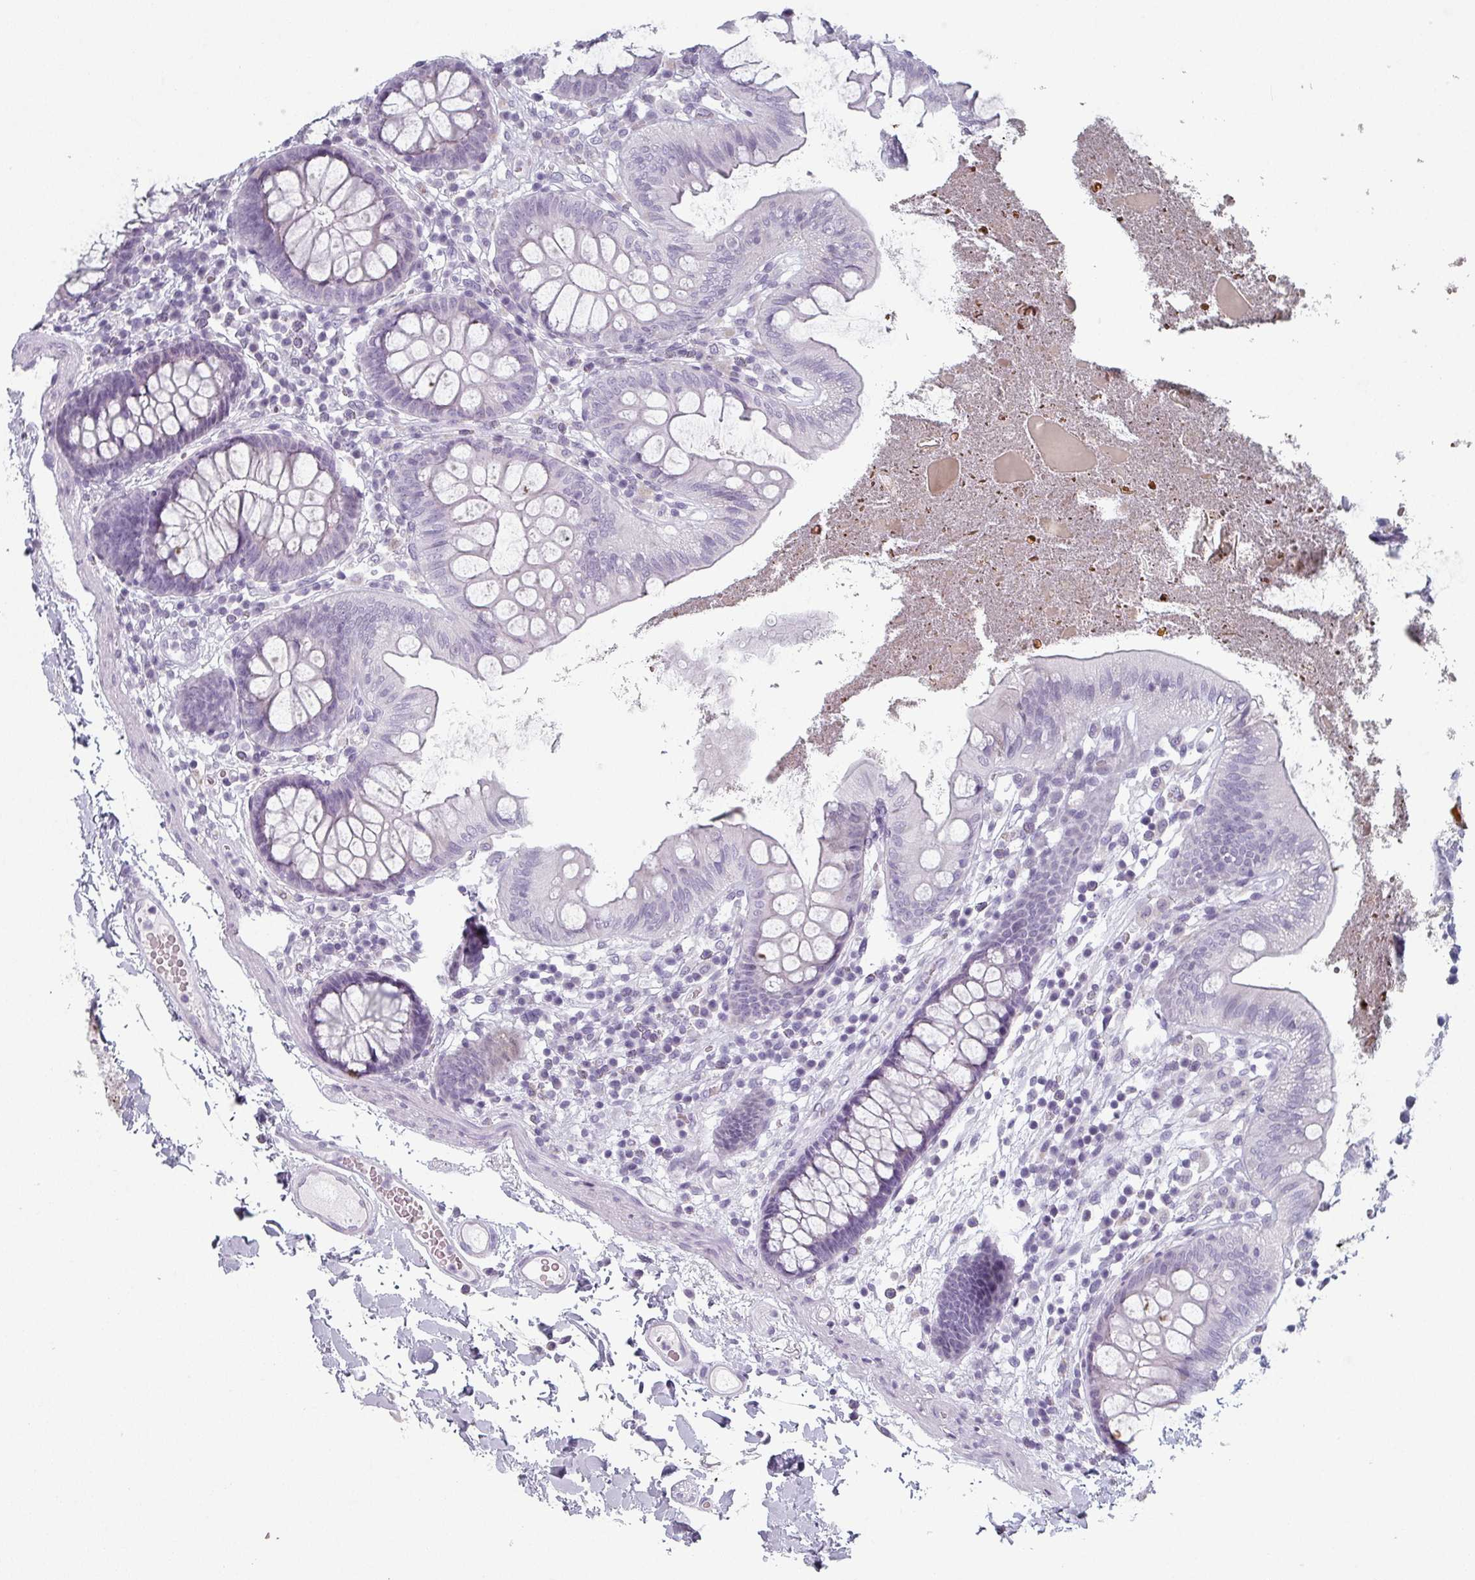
{"staining": {"intensity": "negative", "quantity": "none", "location": "none"}, "tissue": "colon", "cell_type": "Endothelial cells", "image_type": "normal", "snomed": [{"axis": "morphology", "description": "Normal tissue, NOS"}, {"axis": "topography", "description": "Colon"}], "caption": "A high-resolution image shows immunohistochemistry staining of normal colon, which shows no significant positivity in endothelial cells. (DAB (3,3'-diaminobenzidine) immunohistochemistry visualized using brightfield microscopy, high magnification).", "gene": "SLC35G2", "patient": {"sex": "male", "age": 84}}